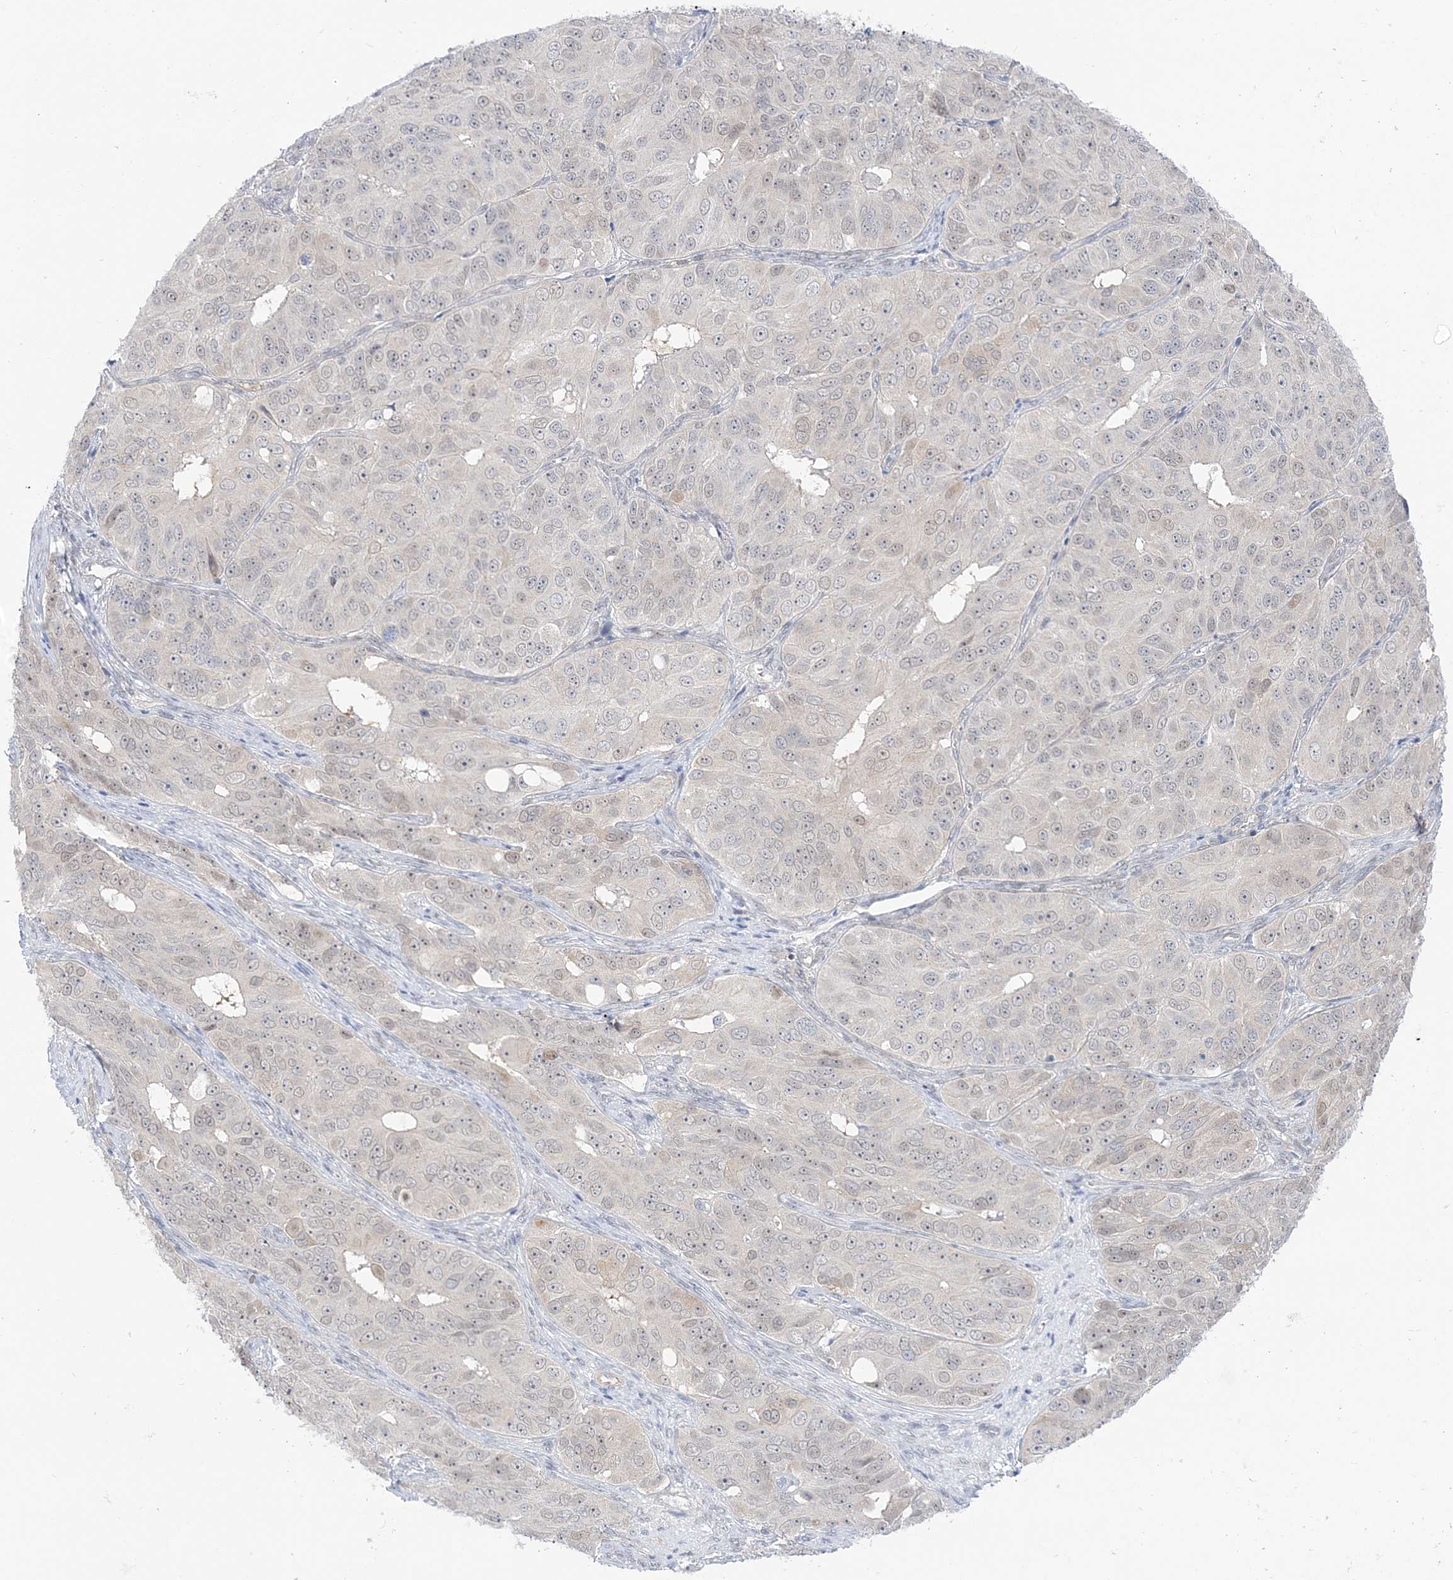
{"staining": {"intensity": "negative", "quantity": "none", "location": "none"}, "tissue": "ovarian cancer", "cell_type": "Tumor cells", "image_type": "cancer", "snomed": [{"axis": "morphology", "description": "Carcinoma, endometroid"}, {"axis": "topography", "description": "Ovary"}], "caption": "Tumor cells show no significant protein staining in ovarian cancer.", "gene": "THADA", "patient": {"sex": "female", "age": 51}}